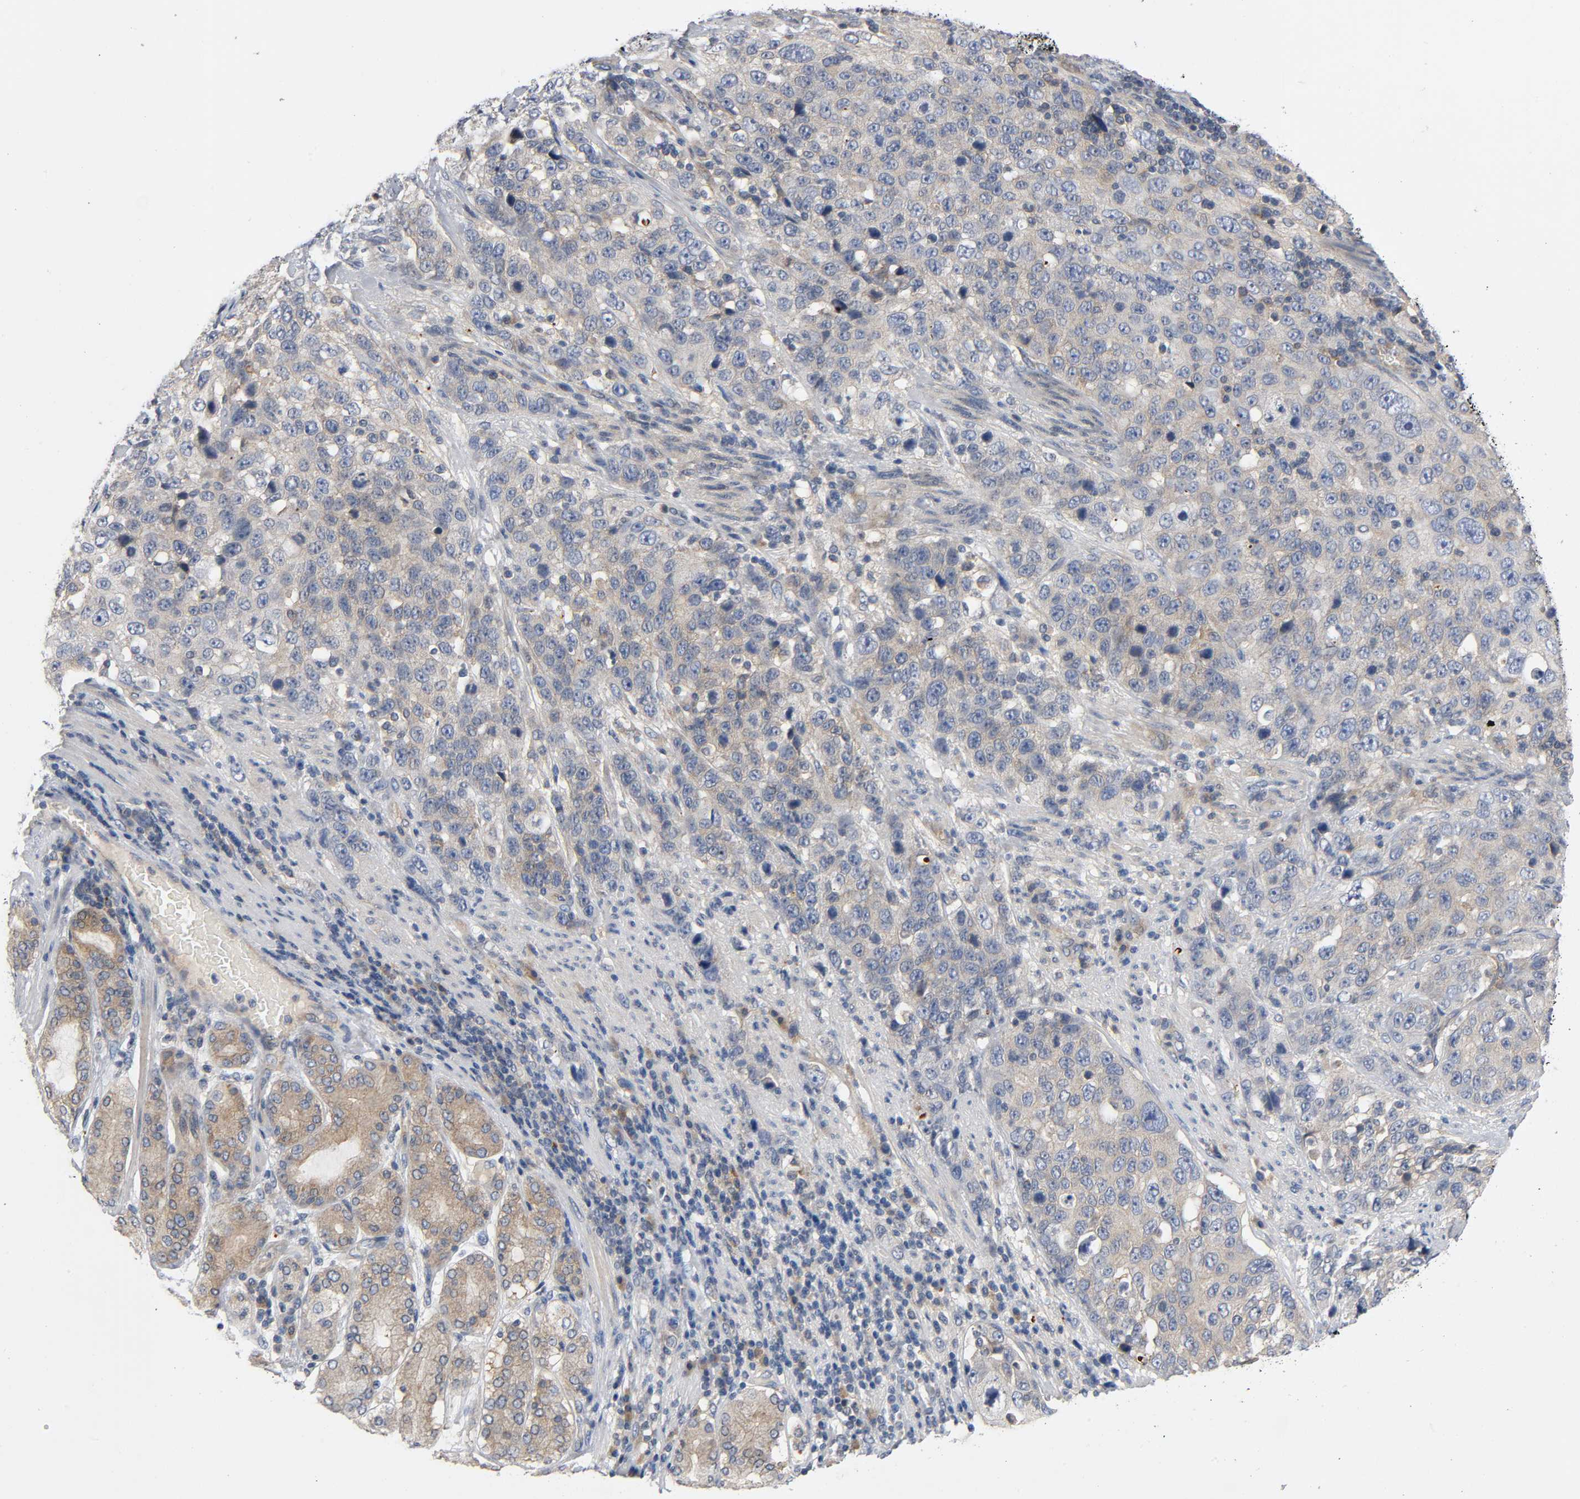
{"staining": {"intensity": "weak", "quantity": ">75%", "location": "cytoplasmic/membranous"}, "tissue": "stomach cancer", "cell_type": "Tumor cells", "image_type": "cancer", "snomed": [{"axis": "morphology", "description": "Normal tissue, NOS"}, {"axis": "morphology", "description": "Adenocarcinoma, NOS"}, {"axis": "topography", "description": "Stomach"}], "caption": "Immunohistochemical staining of human stomach cancer displays low levels of weak cytoplasmic/membranous positivity in about >75% of tumor cells.", "gene": "HDAC6", "patient": {"sex": "male", "age": 48}}